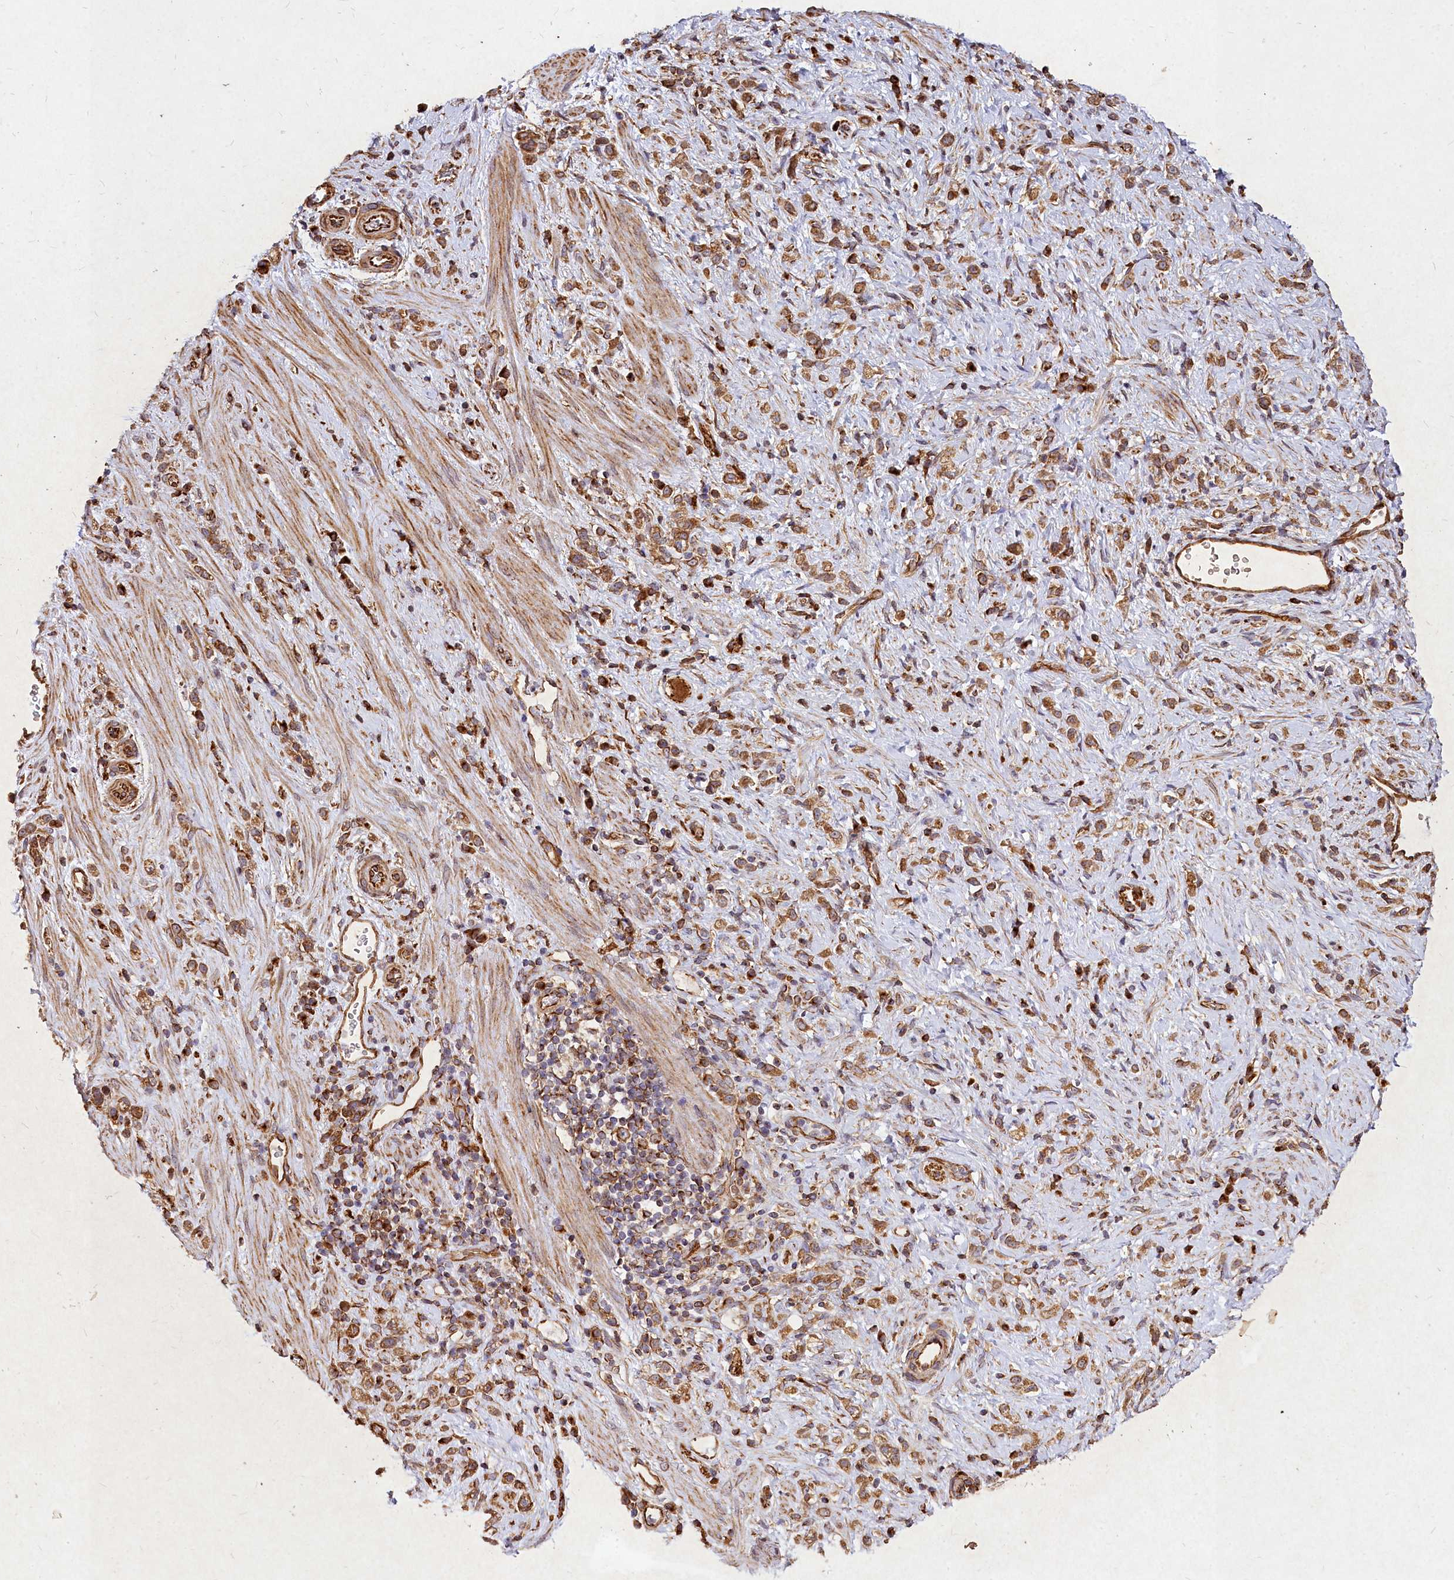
{"staining": {"intensity": "strong", "quantity": ">75%", "location": "cytoplasmic/membranous"}, "tissue": "stomach cancer", "cell_type": "Tumor cells", "image_type": "cancer", "snomed": [{"axis": "morphology", "description": "Adenocarcinoma, NOS"}, {"axis": "topography", "description": "Stomach"}], "caption": "The immunohistochemical stain labels strong cytoplasmic/membranous positivity in tumor cells of stomach cancer tissue. (brown staining indicates protein expression, while blue staining denotes nuclei).", "gene": "SKA1", "patient": {"sex": "female", "age": 60}}